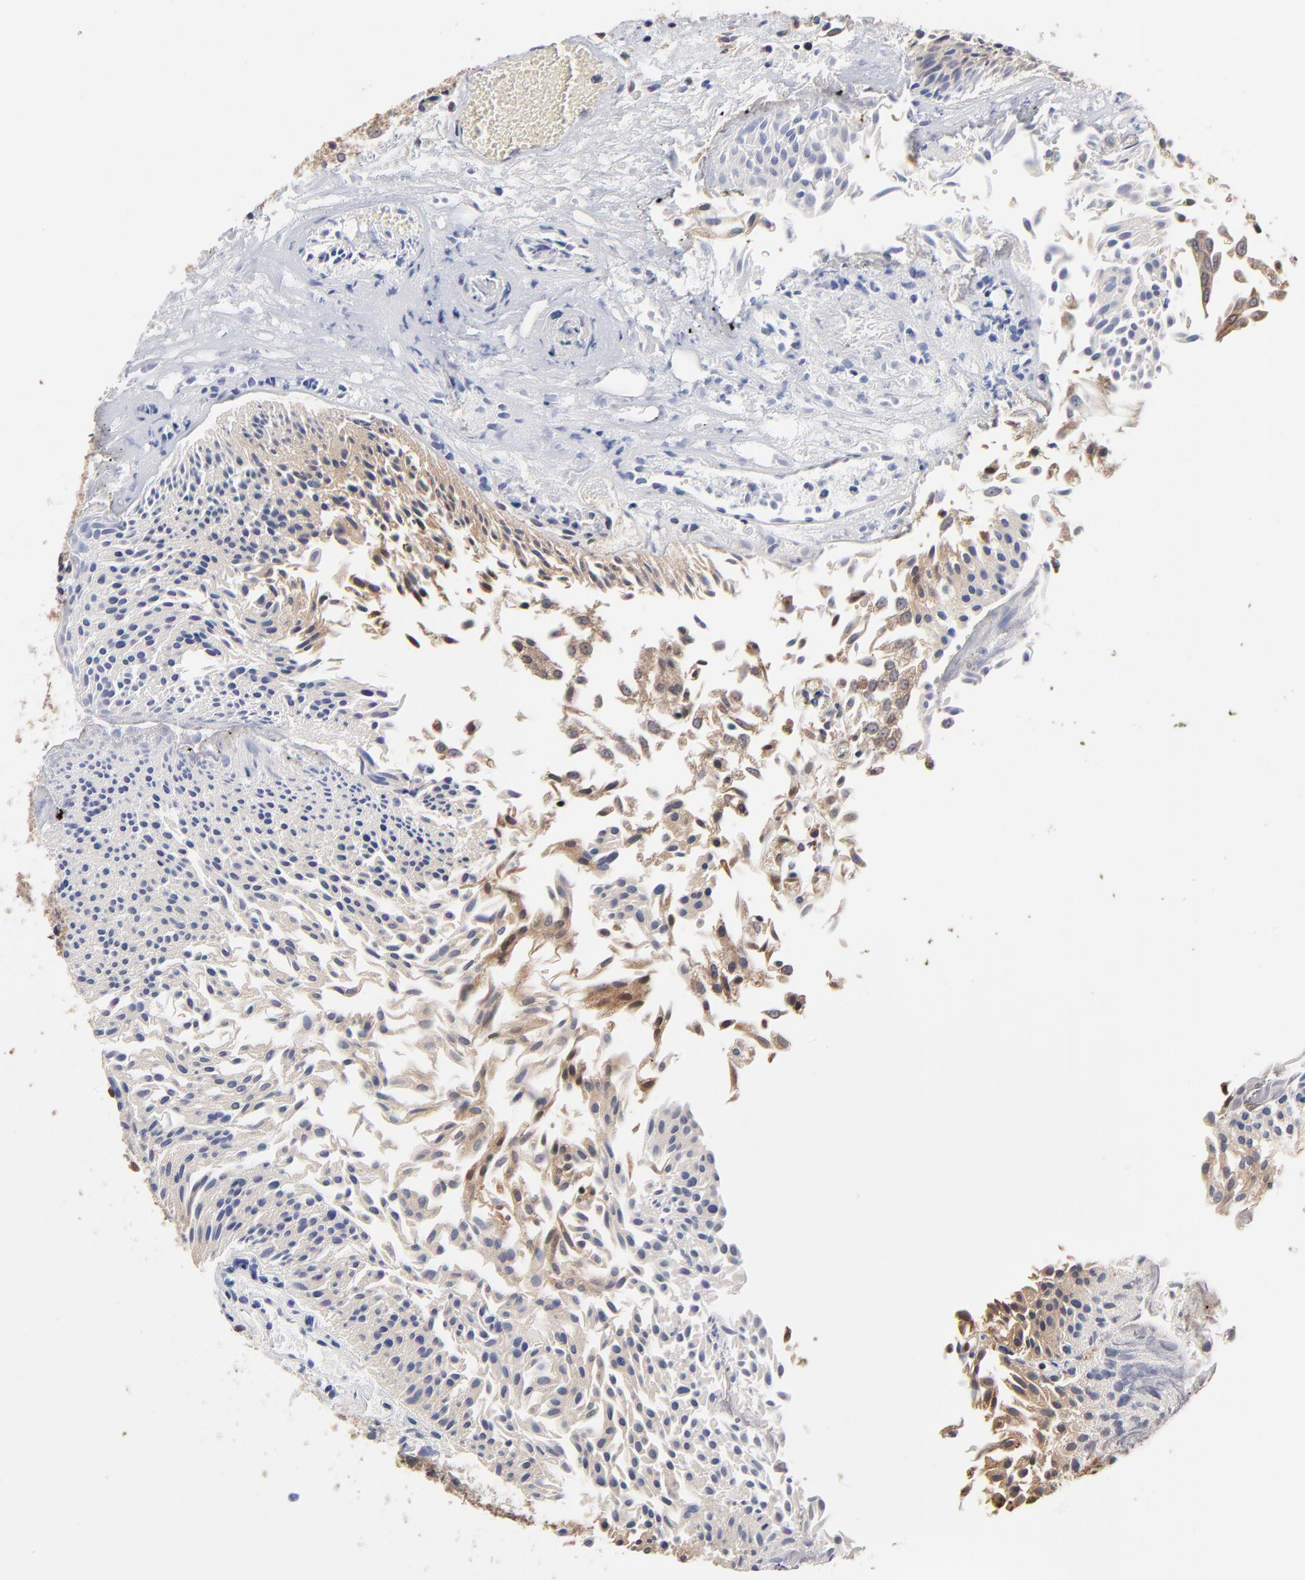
{"staining": {"intensity": "weak", "quantity": "25%-75%", "location": "cytoplasmic/membranous"}, "tissue": "urothelial cancer", "cell_type": "Tumor cells", "image_type": "cancer", "snomed": [{"axis": "morphology", "description": "Urothelial carcinoma, Low grade"}, {"axis": "topography", "description": "Urinary bladder"}], "caption": "High-magnification brightfield microscopy of urothelial cancer stained with DAB (3,3'-diaminobenzidine) (brown) and counterstained with hematoxylin (blue). tumor cells exhibit weak cytoplasmic/membranous staining is appreciated in approximately25%-75% of cells.", "gene": "CCT2", "patient": {"sex": "male", "age": 86}}